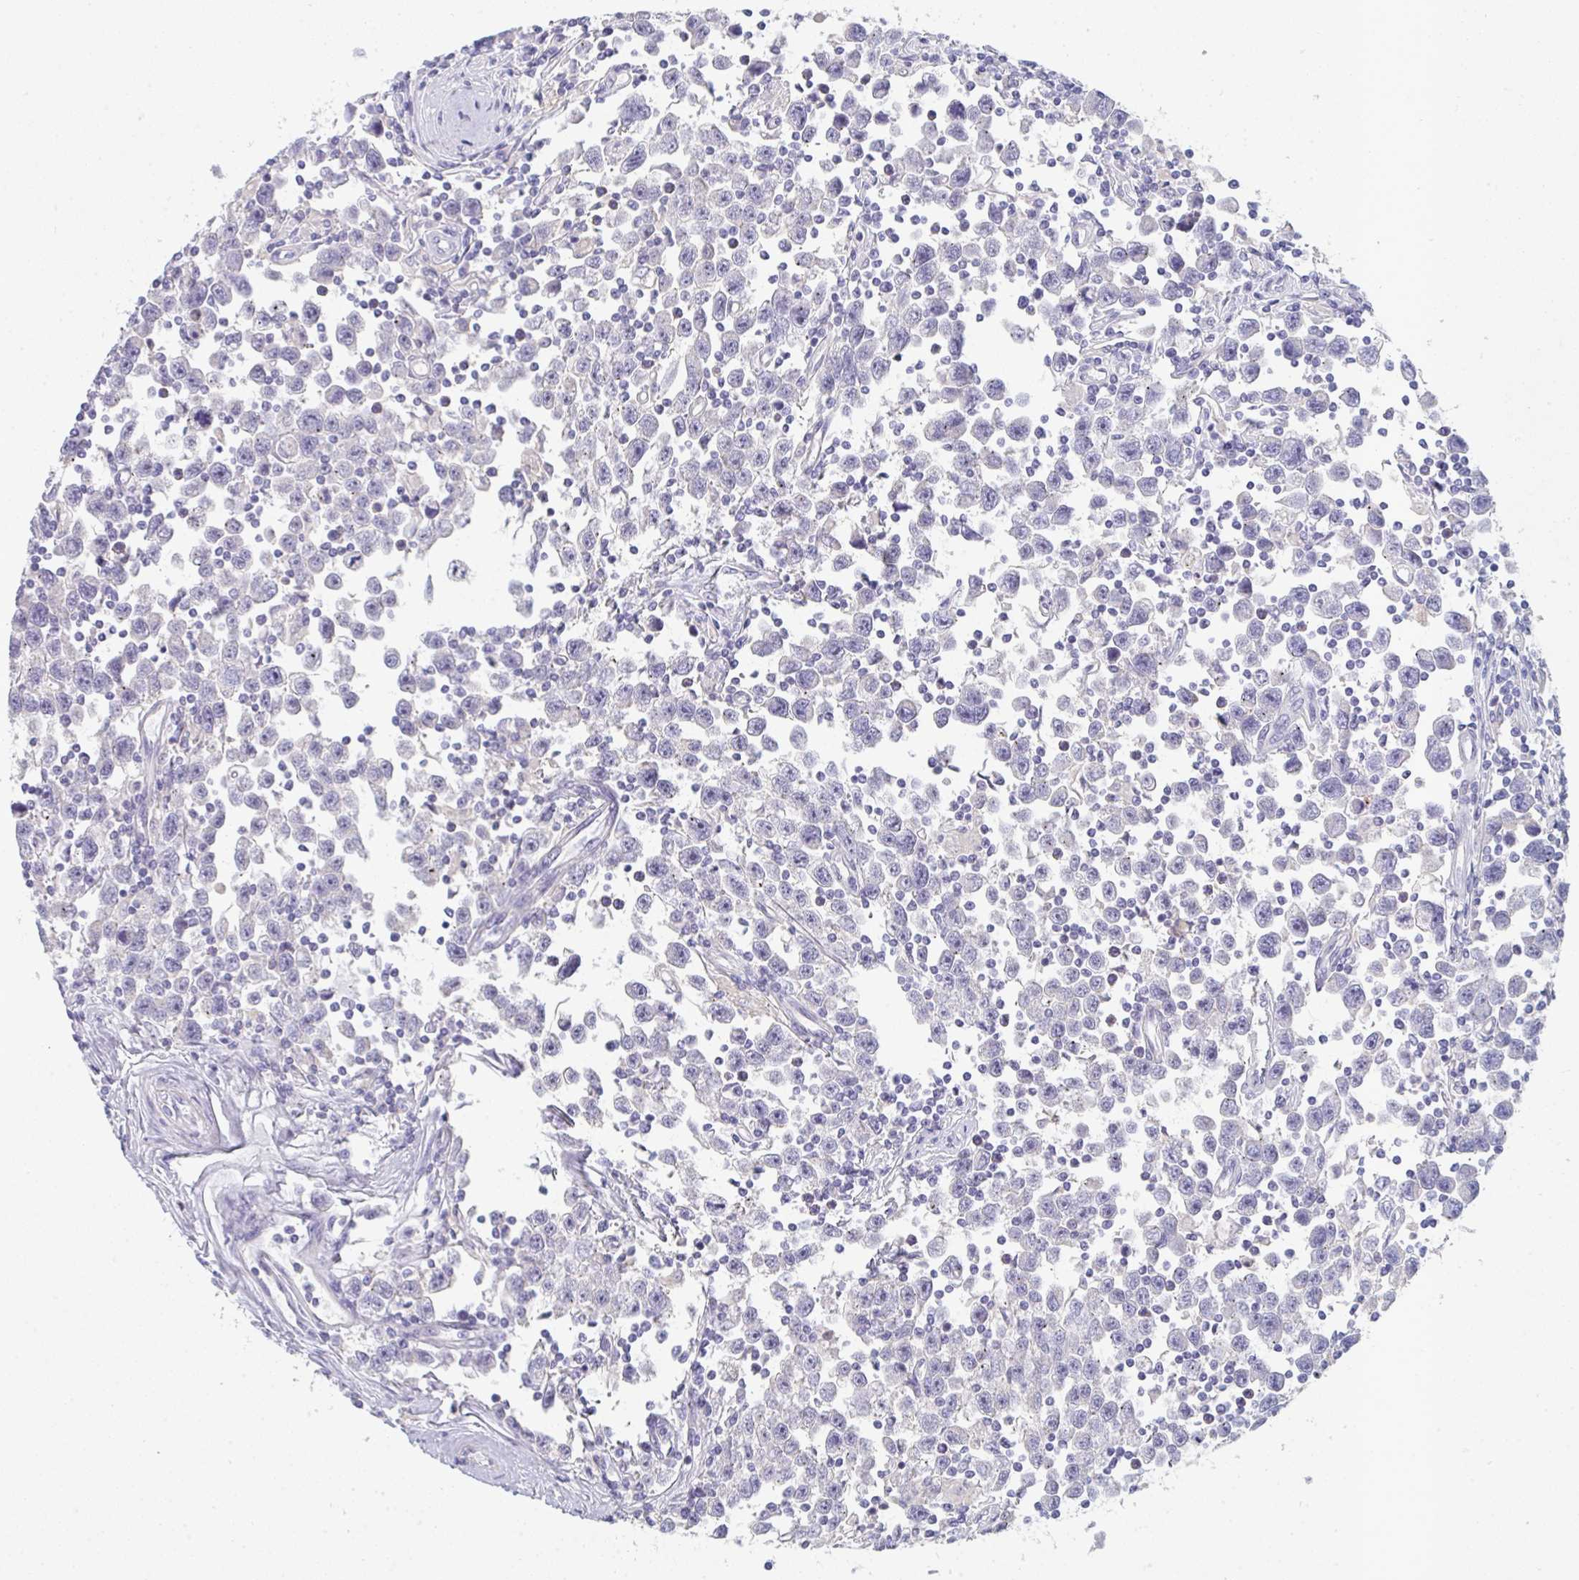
{"staining": {"intensity": "negative", "quantity": "none", "location": "none"}, "tissue": "testis cancer", "cell_type": "Tumor cells", "image_type": "cancer", "snomed": [{"axis": "morphology", "description": "Seminoma, NOS"}, {"axis": "topography", "description": "Testis"}], "caption": "High power microscopy image of an immunohistochemistry photomicrograph of seminoma (testis), revealing no significant staining in tumor cells.", "gene": "HGFAC", "patient": {"sex": "male", "age": 31}}